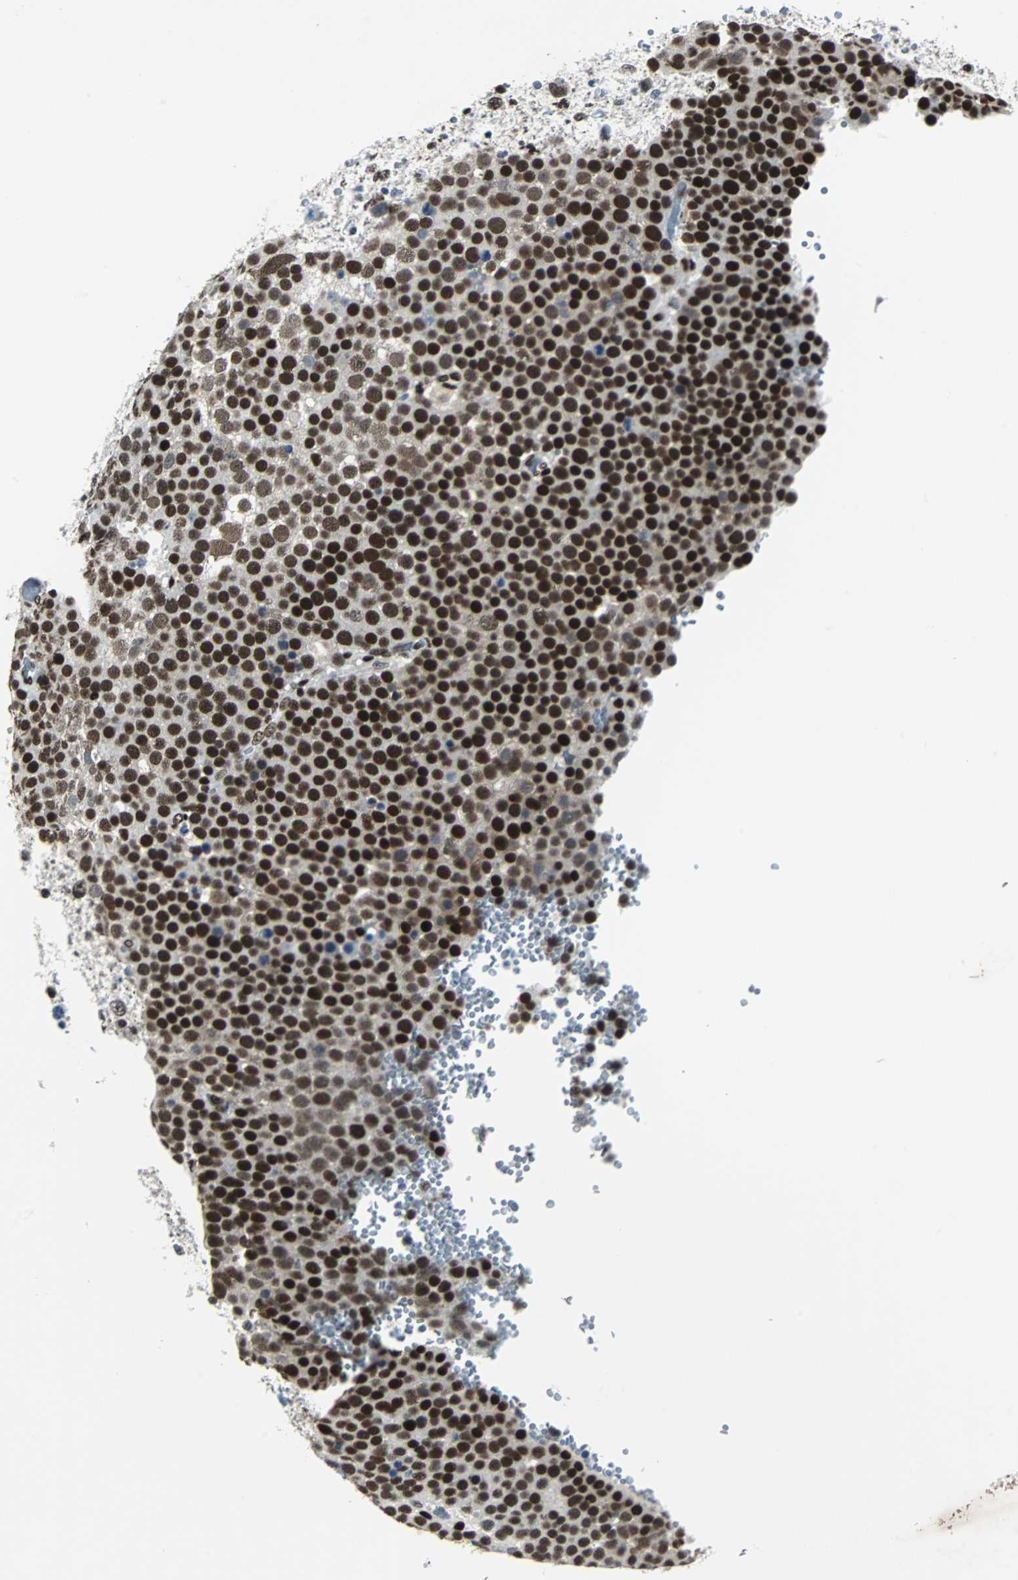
{"staining": {"intensity": "strong", "quantity": ">75%", "location": "nuclear"}, "tissue": "testis cancer", "cell_type": "Tumor cells", "image_type": "cancer", "snomed": [{"axis": "morphology", "description": "Seminoma, NOS"}, {"axis": "topography", "description": "Testis"}], "caption": "Immunohistochemical staining of seminoma (testis) displays high levels of strong nuclear protein positivity in approximately >75% of tumor cells.", "gene": "MEF2D", "patient": {"sex": "male", "age": 71}}